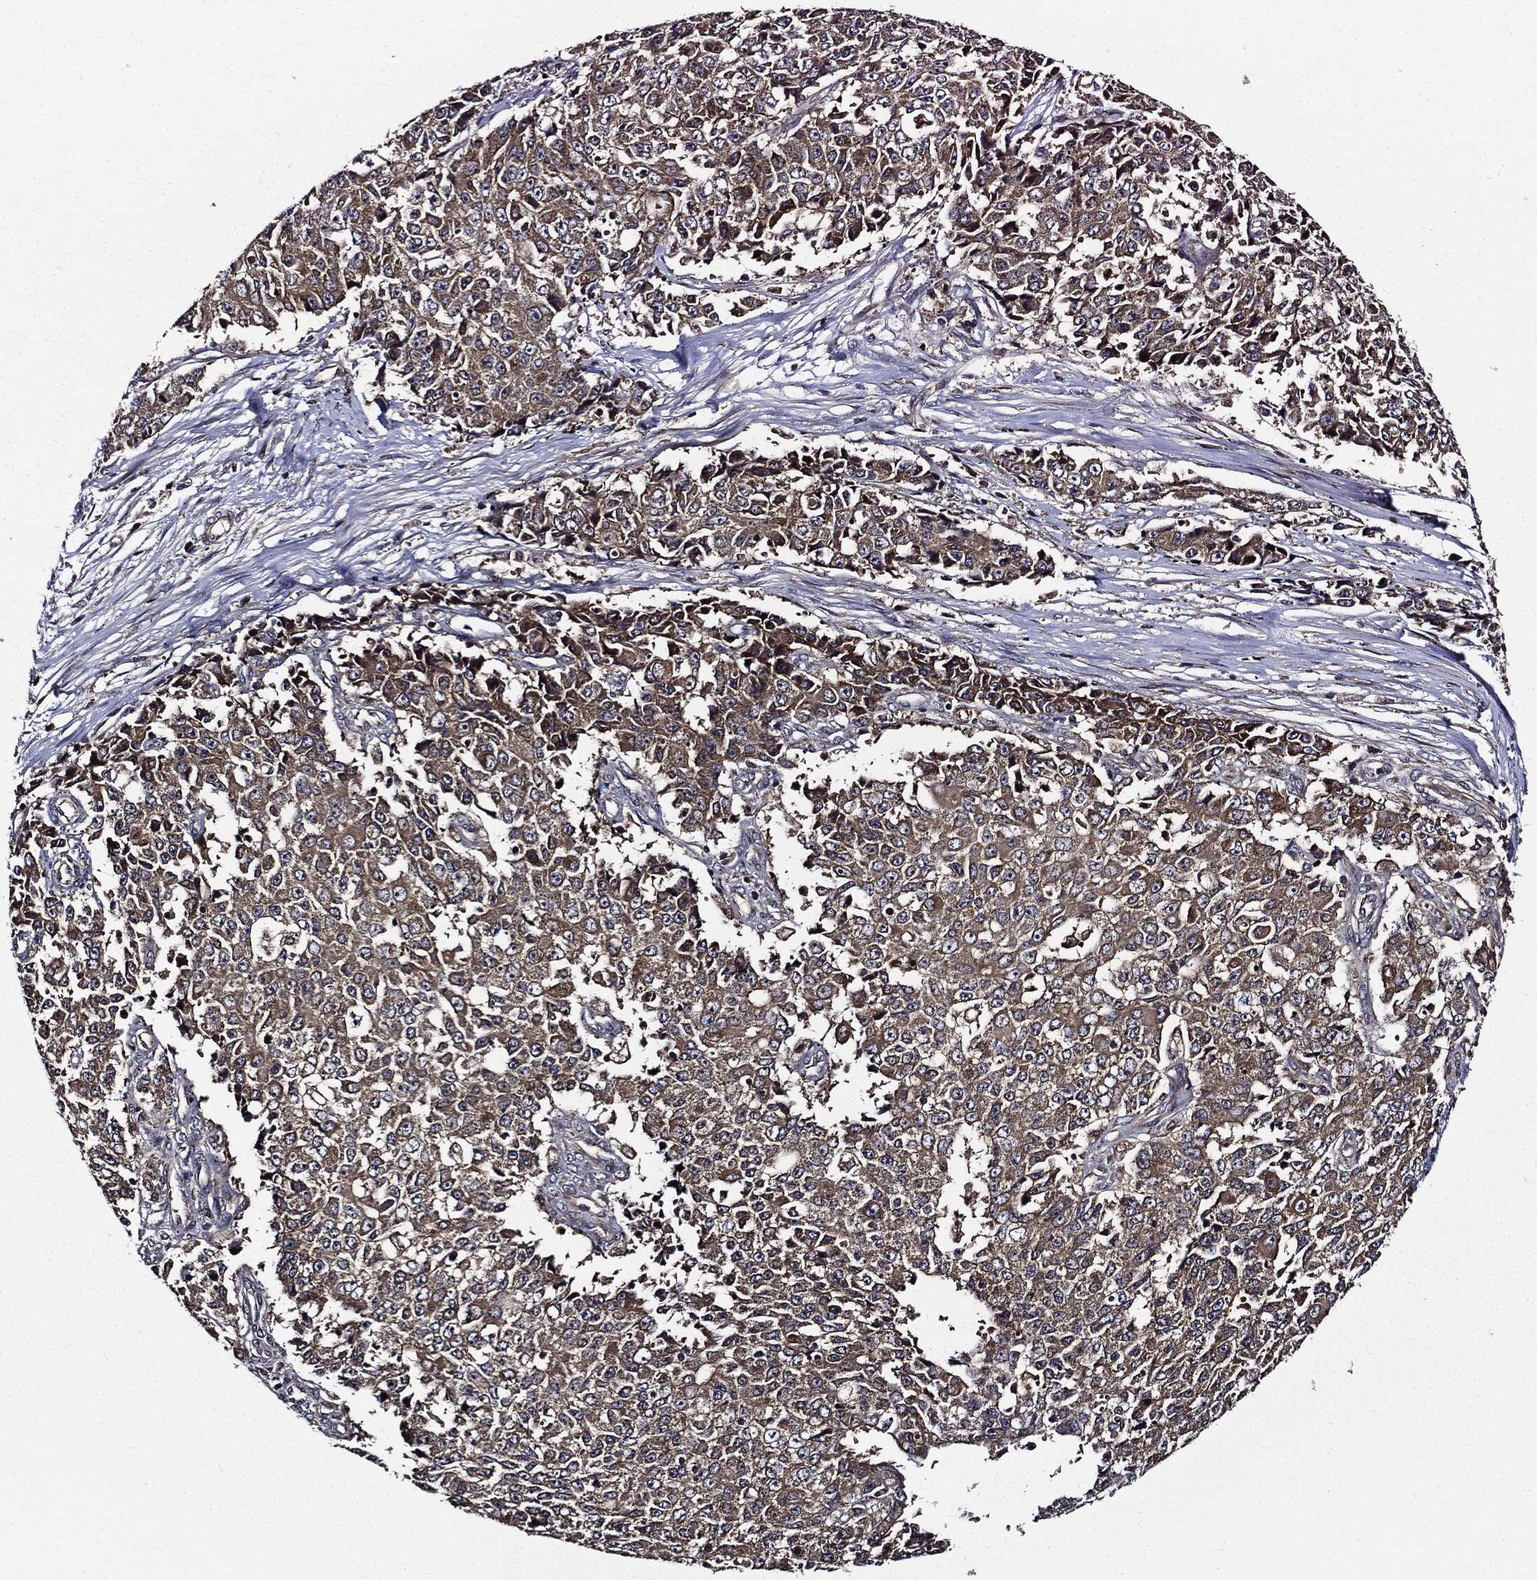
{"staining": {"intensity": "weak", "quantity": "25%-75%", "location": "cytoplasmic/membranous"}, "tissue": "ovarian cancer", "cell_type": "Tumor cells", "image_type": "cancer", "snomed": [{"axis": "morphology", "description": "Carcinoma, endometroid"}, {"axis": "topography", "description": "Ovary"}], "caption": "Immunohistochemistry (IHC) (DAB) staining of human ovarian cancer demonstrates weak cytoplasmic/membranous protein staining in about 25%-75% of tumor cells. The staining is performed using DAB (3,3'-diaminobenzidine) brown chromogen to label protein expression. The nuclei are counter-stained blue using hematoxylin.", "gene": "HTT", "patient": {"sex": "female", "age": 42}}